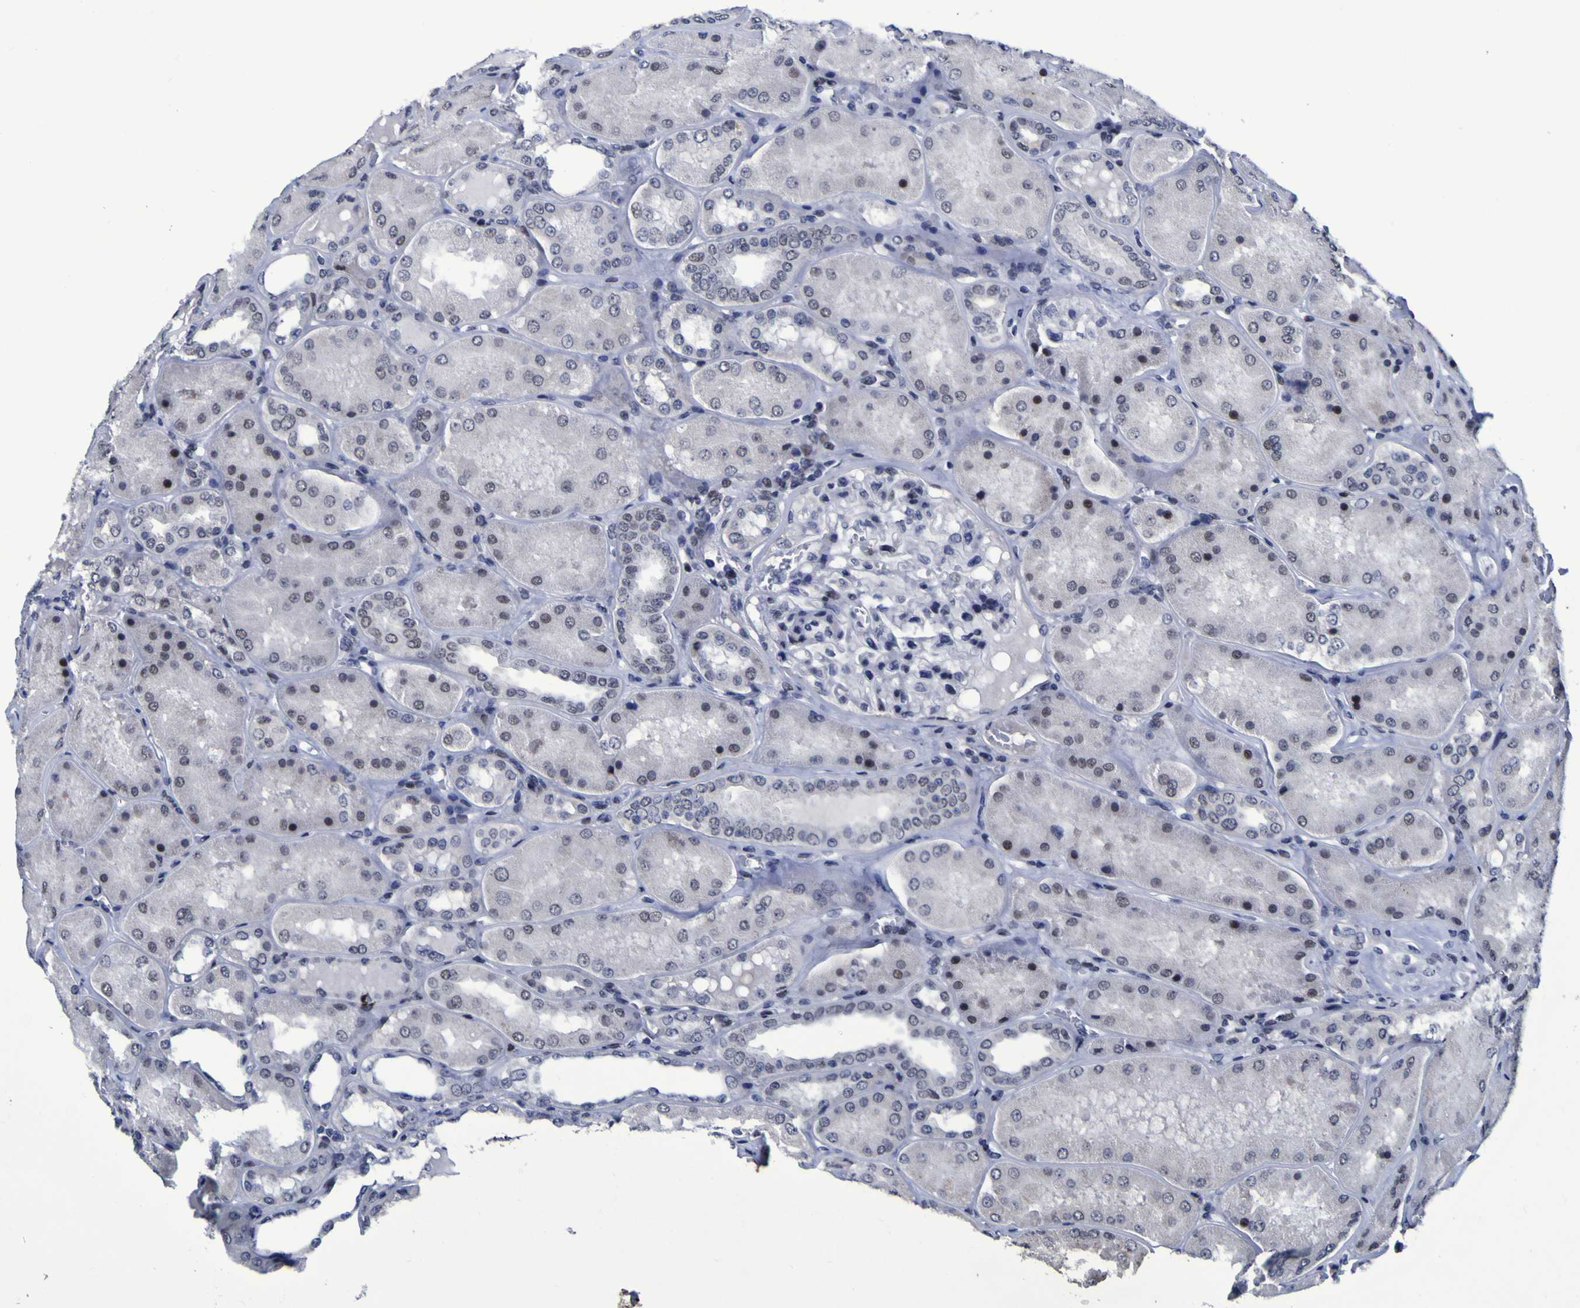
{"staining": {"intensity": "weak", "quantity": "<25%", "location": "nuclear"}, "tissue": "kidney", "cell_type": "Cells in glomeruli", "image_type": "normal", "snomed": [{"axis": "morphology", "description": "Normal tissue, NOS"}, {"axis": "topography", "description": "Kidney"}], "caption": "This is an immunohistochemistry (IHC) micrograph of benign human kidney. There is no staining in cells in glomeruli.", "gene": "MBD3", "patient": {"sex": "female", "age": 56}}